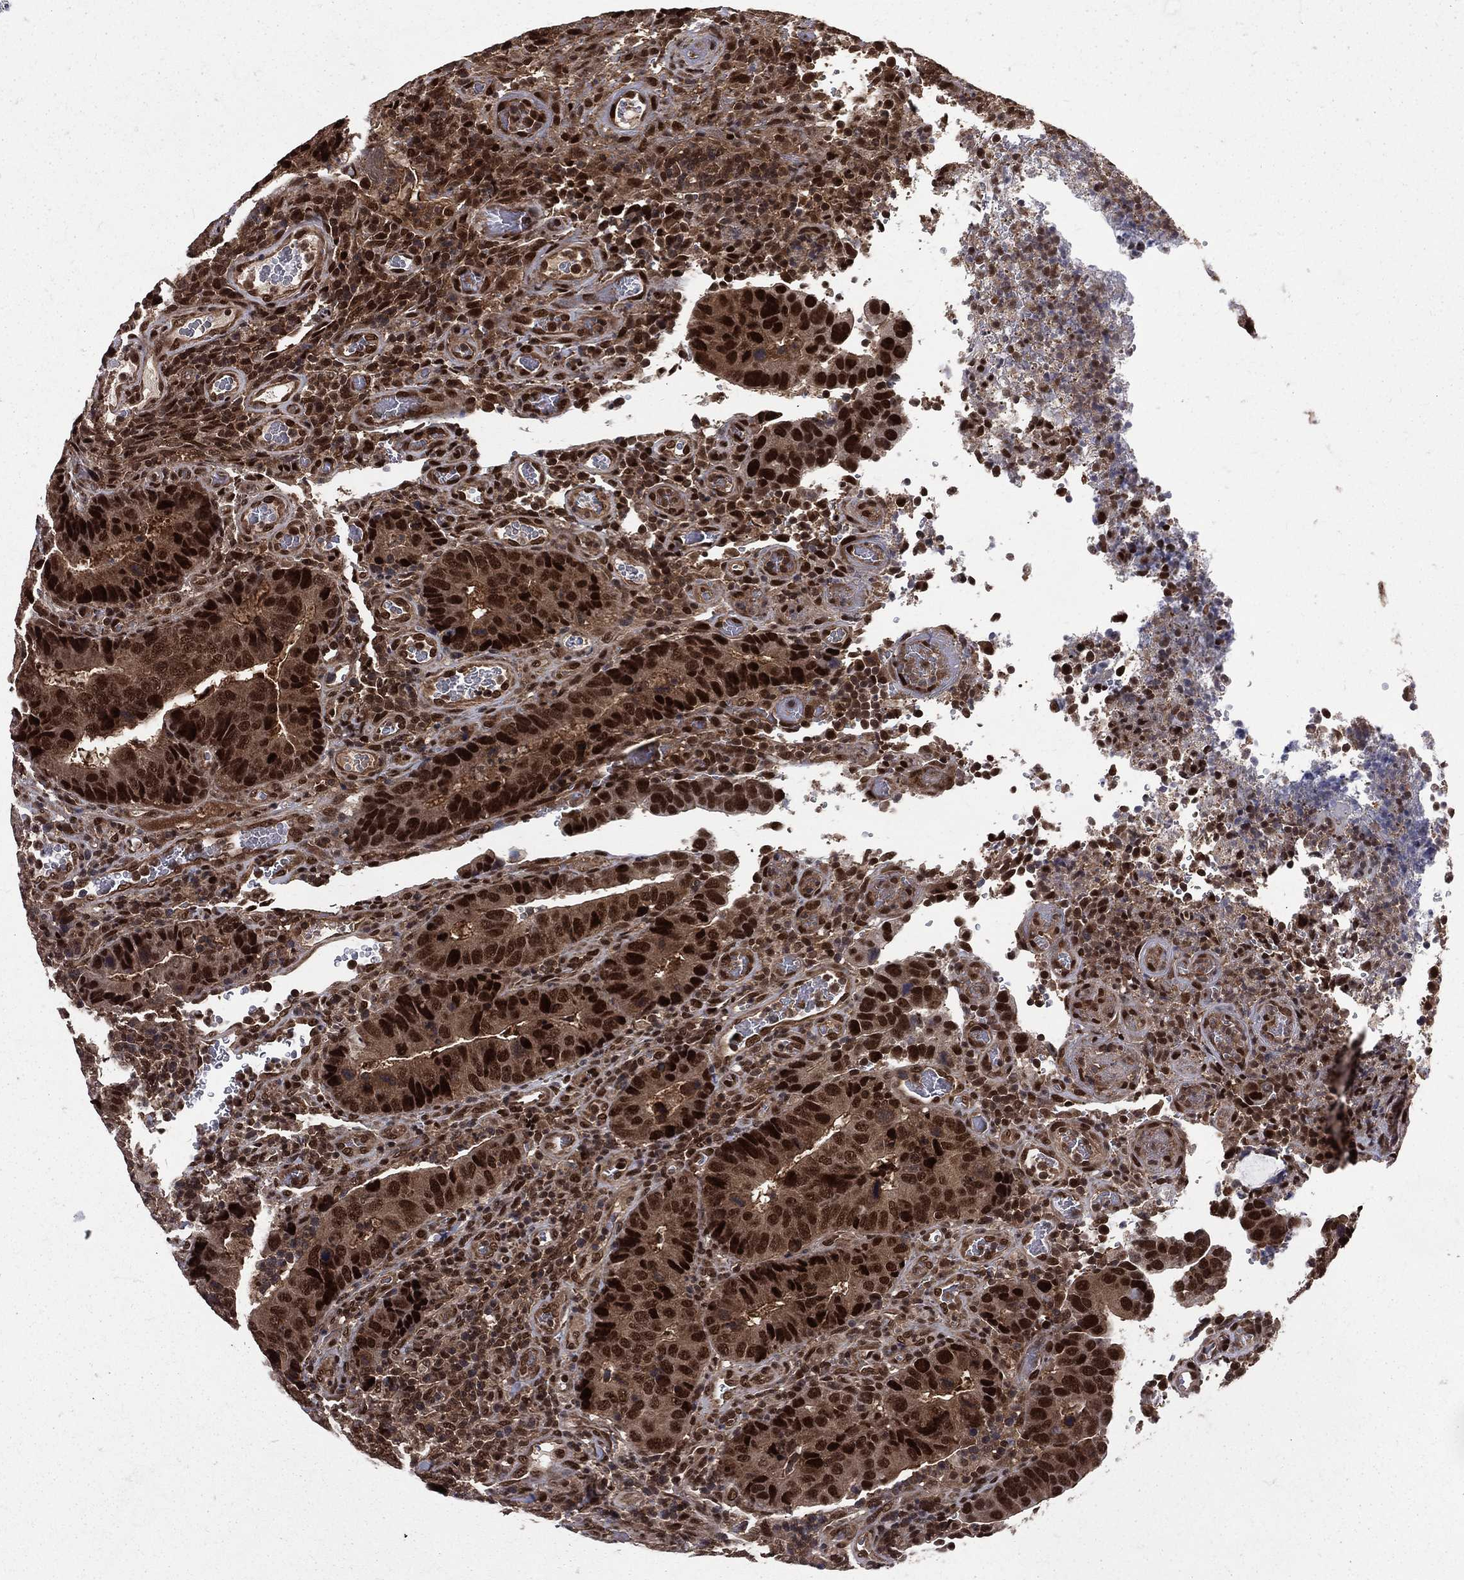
{"staining": {"intensity": "strong", "quantity": "25%-75%", "location": "cytoplasmic/membranous,nuclear"}, "tissue": "colorectal cancer", "cell_type": "Tumor cells", "image_type": "cancer", "snomed": [{"axis": "morphology", "description": "Adenocarcinoma, NOS"}, {"axis": "topography", "description": "Colon"}], "caption": "Immunohistochemical staining of colorectal cancer reveals high levels of strong cytoplasmic/membranous and nuclear positivity in approximately 25%-75% of tumor cells.", "gene": "COPS4", "patient": {"sex": "female", "age": 56}}